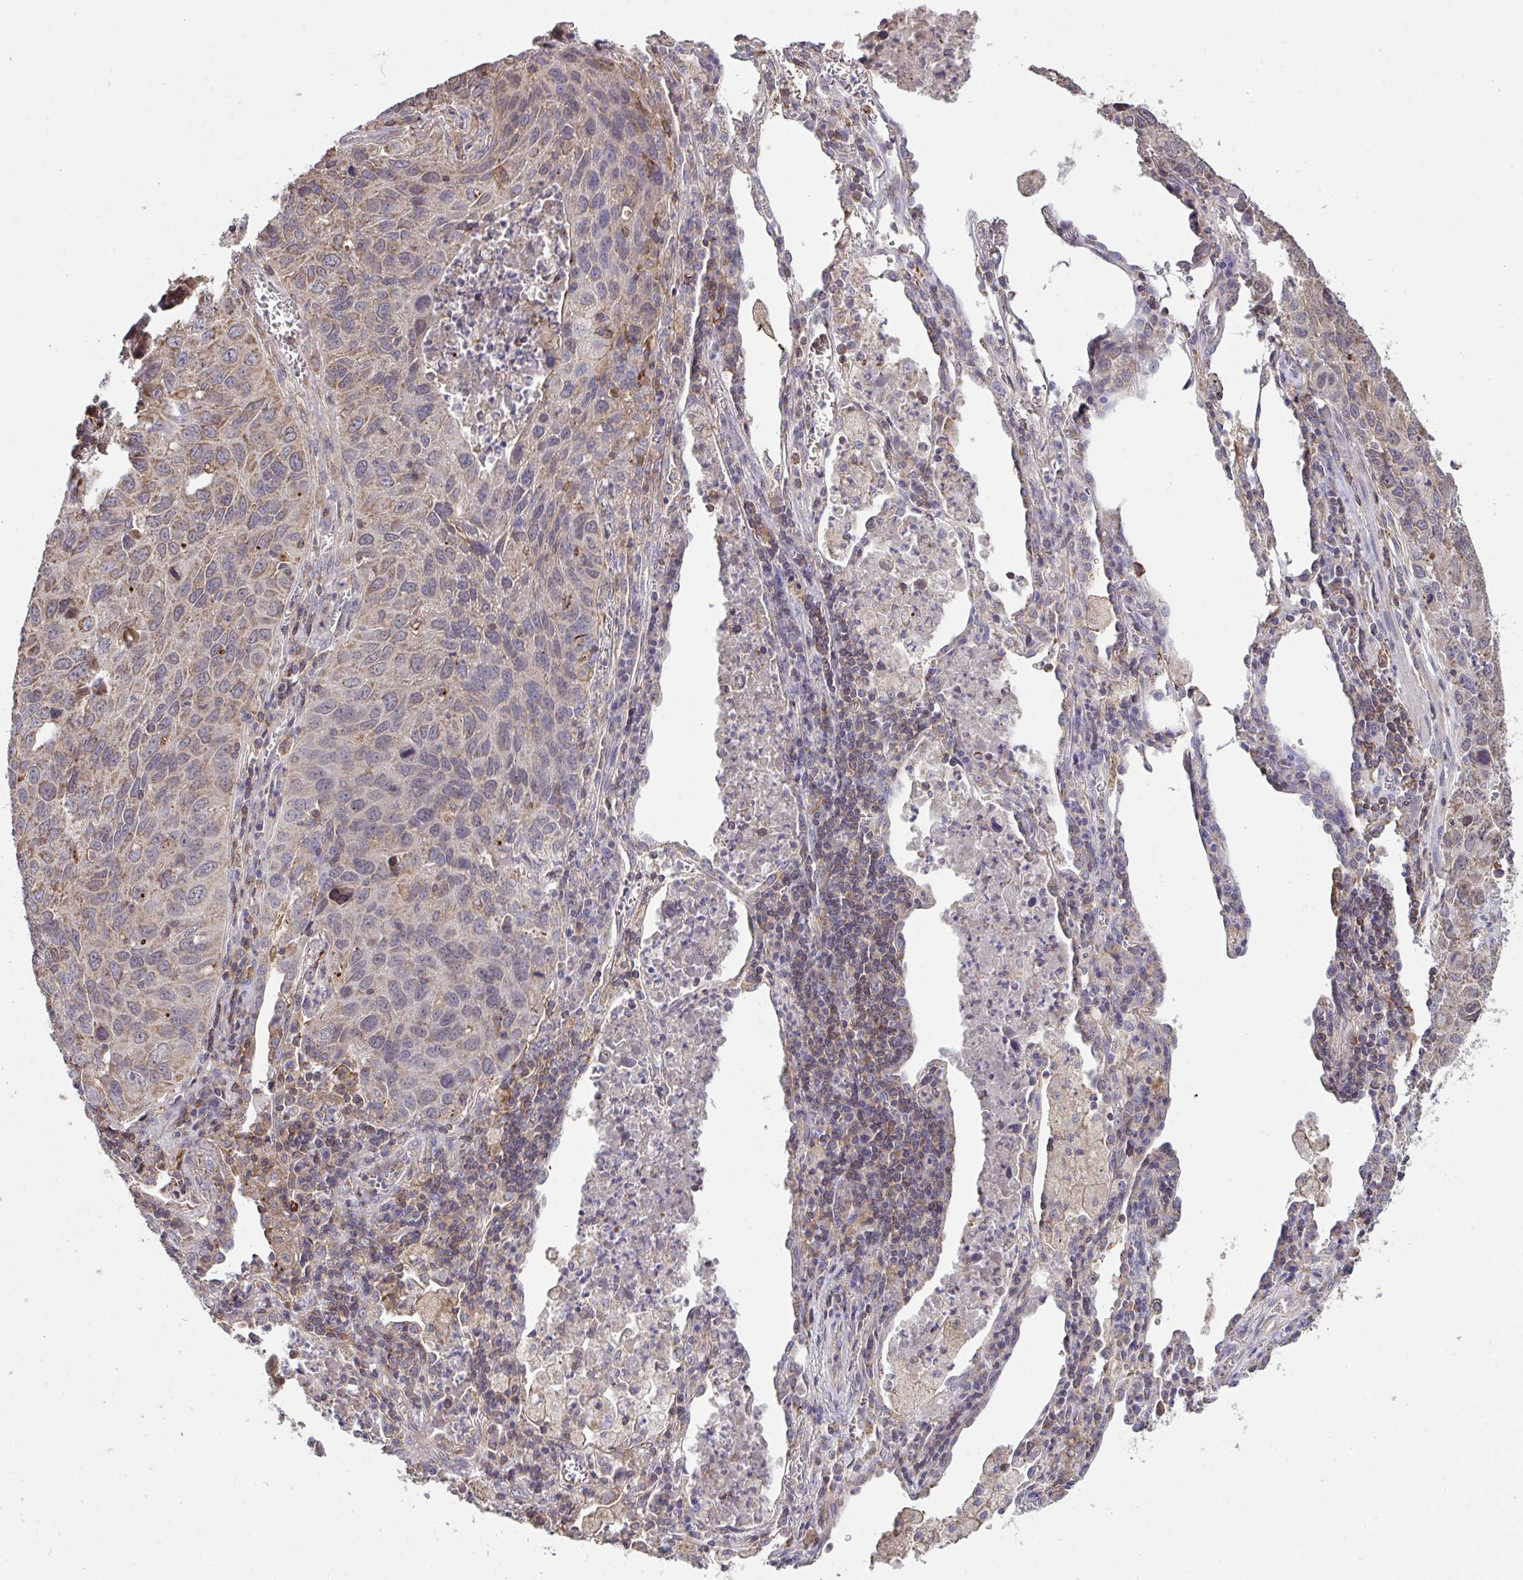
{"staining": {"intensity": "weak", "quantity": "25%-75%", "location": "cytoplasmic/membranous"}, "tissue": "lung cancer", "cell_type": "Tumor cells", "image_type": "cancer", "snomed": [{"axis": "morphology", "description": "Squamous cell carcinoma, NOS"}, {"axis": "topography", "description": "Lung"}], "caption": "An image of human squamous cell carcinoma (lung) stained for a protein demonstrates weak cytoplasmic/membranous brown staining in tumor cells.", "gene": "PPM1H", "patient": {"sex": "female", "age": 61}}